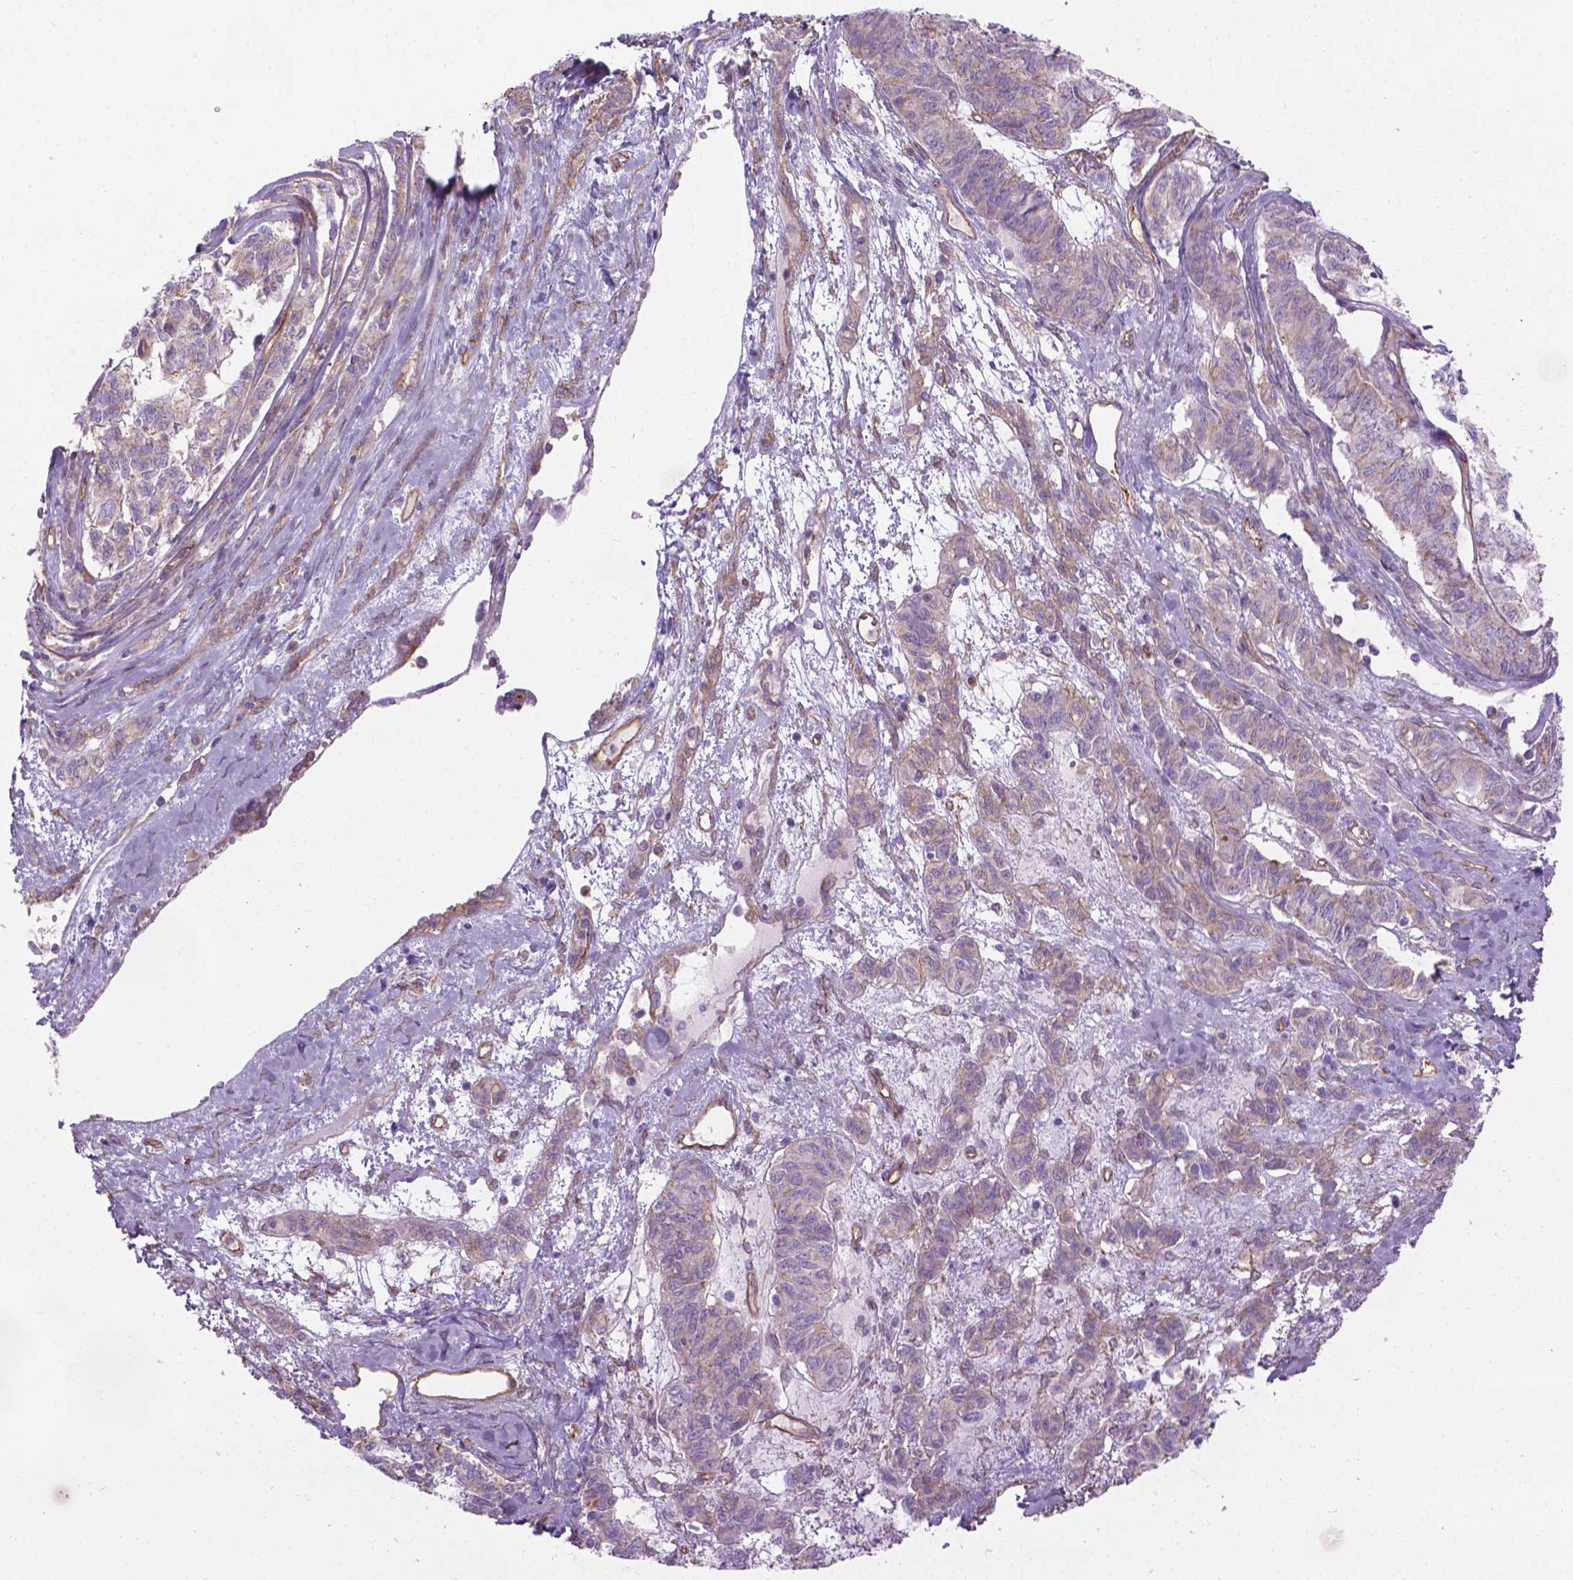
{"staining": {"intensity": "negative", "quantity": "none", "location": "none"}, "tissue": "ovarian cancer", "cell_type": "Tumor cells", "image_type": "cancer", "snomed": [{"axis": "morphology", "description": "Carcinoma, endometroid"}, {"axis": "topography", "description": "Ovary"}], "caption": "IHC micrograph of neoplastic tissue: ovarian cancer stained with DAB exhibits no significant protein expression in tumor cells.", "gene": "TENT5A", "patient": {"sex": "female", "age": 80}}